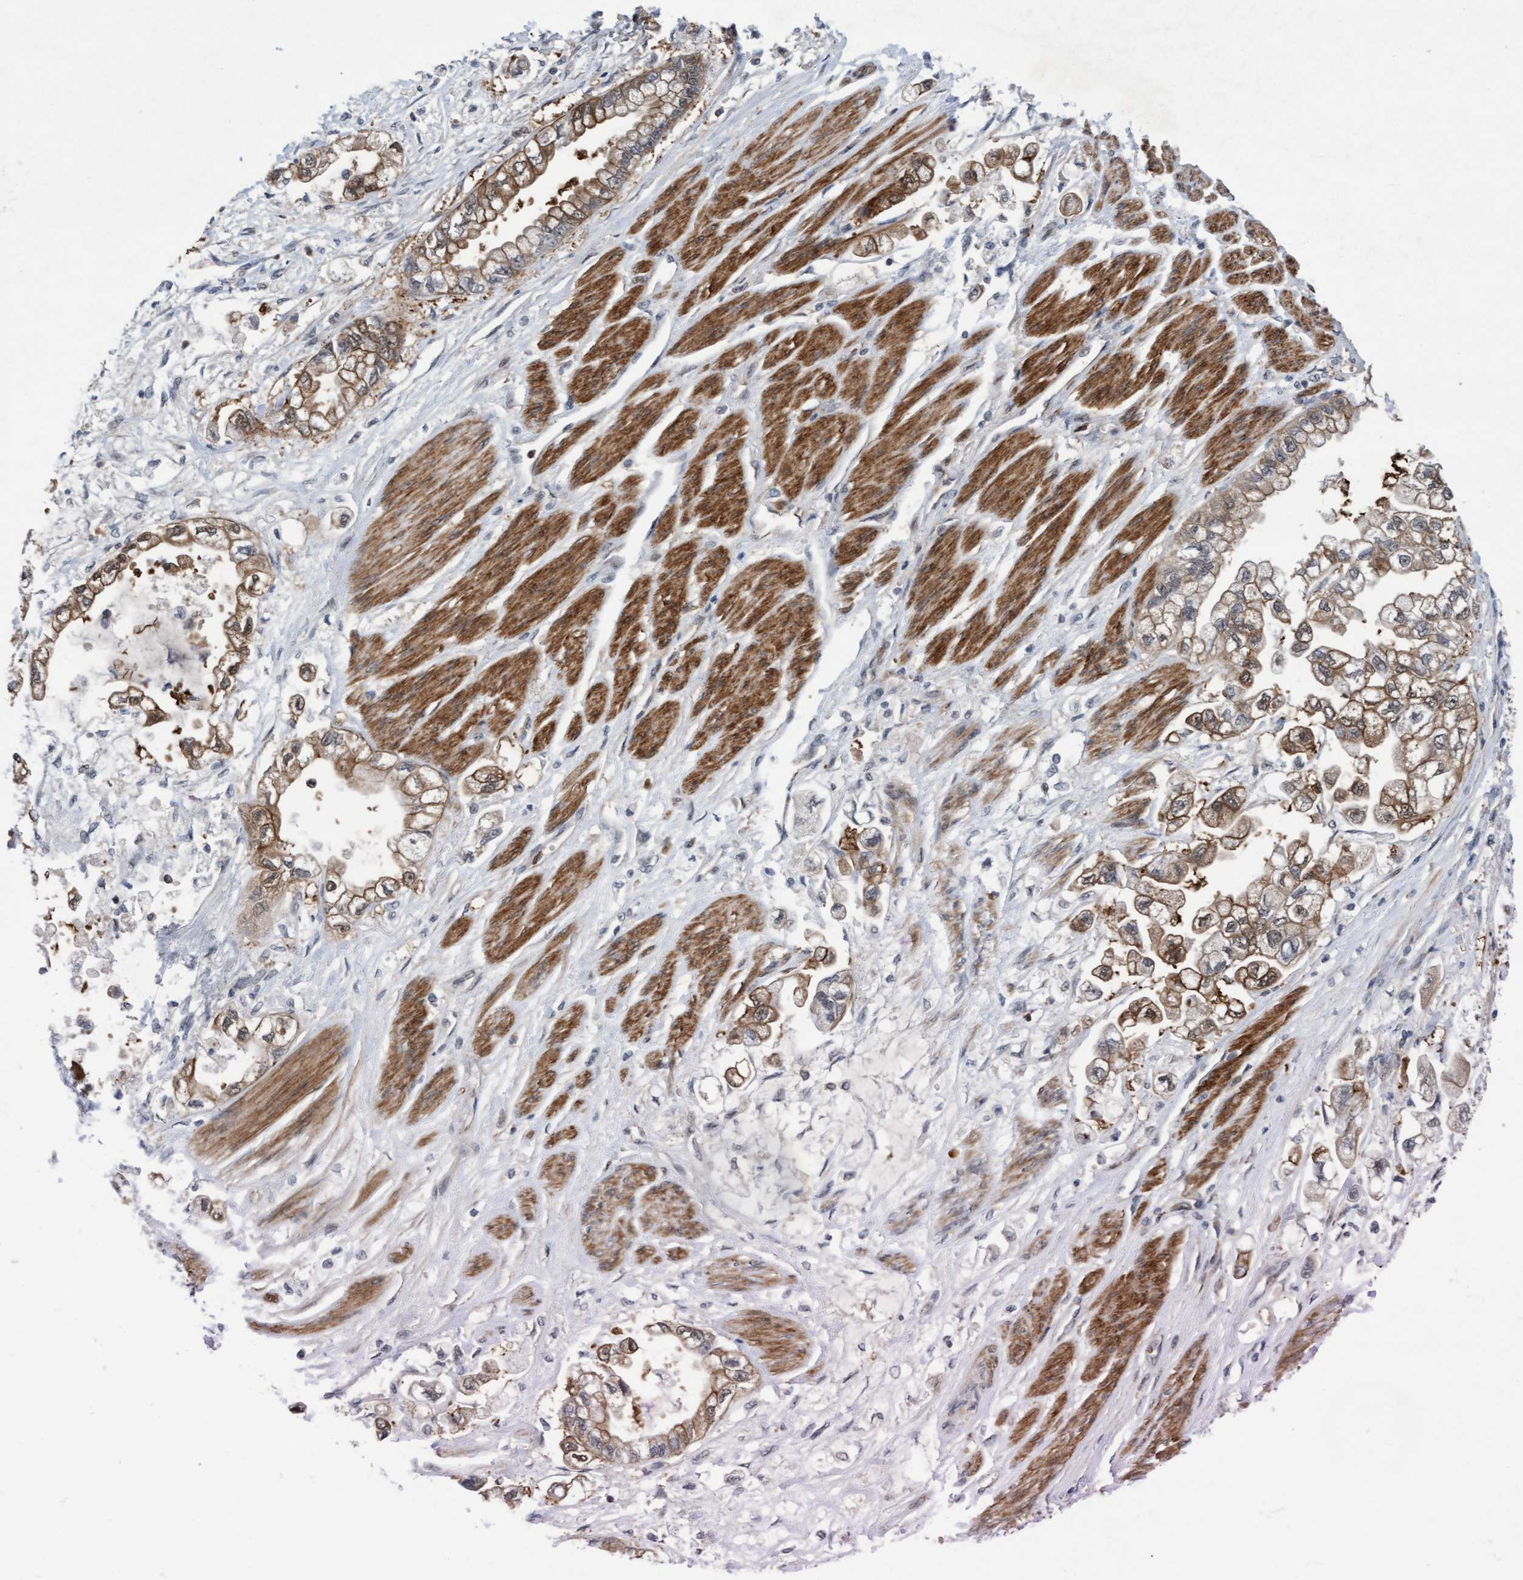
{"staining": {"intensity": "moderate", "quantity": ">75%", "location": "cytoplasmic/membranous"}, "tissue": "stomach cancer", "cell_type": "Tumor cells", "image_type": "cancer", "snomed": [{"axis": "morphology", "description": "Normal tissue, NOS"}, {"axis": "morphology", "description": "Adenocarcinoma, NOS"}, {"axis": "topography", "description": "Stomach"}], "caption": "Moderate cytoplasmic/membranous protein staining is seen in approximately >75% of tumor cells in stomach cancer.", "gene": "RAP1GAP2", "patient": {"sex": "male", "age": 62}}